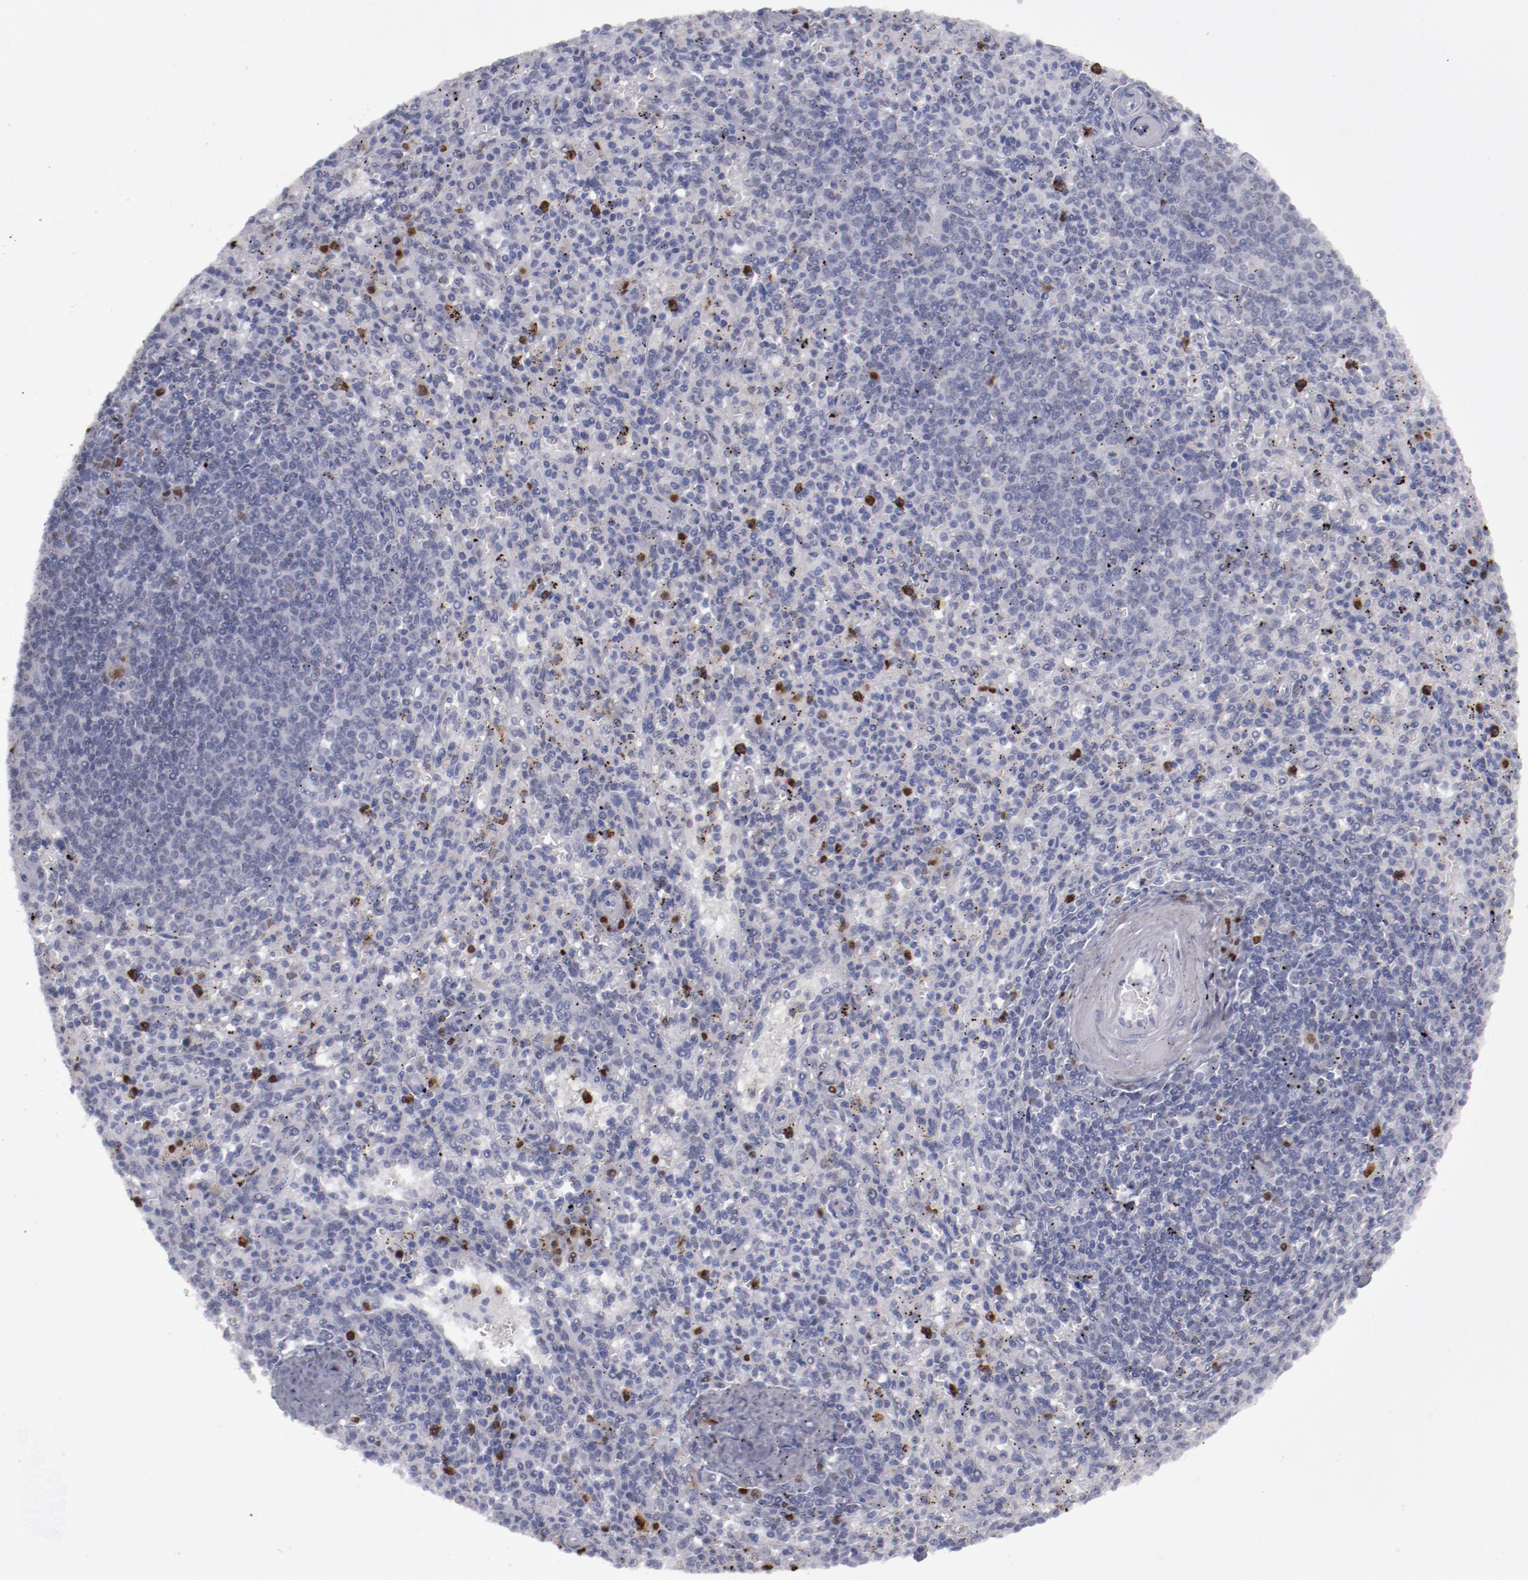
{"staining": {"intensity": "strong", "quantity": "<25%", "location": "nuclear"}, "tissue": "spleen", "cell_type": "Cells in red pulp", "image_type": "normal", "snomed": [{"axis": "morphology", "description": "Normal tissue, NOS"}, {"axis": "topography", "description": "Spleen"}], "caption": "A photomicrograph of spleen stained for a protein shows strong nuclear brown staining in cells in red pulp. (DAB (3,3'-diaminobenzidine) IHC, brown staining for protein, blue staining for nuclei).", "gene": "IRF4", "patient": {"sex": "male", "age": 72}}